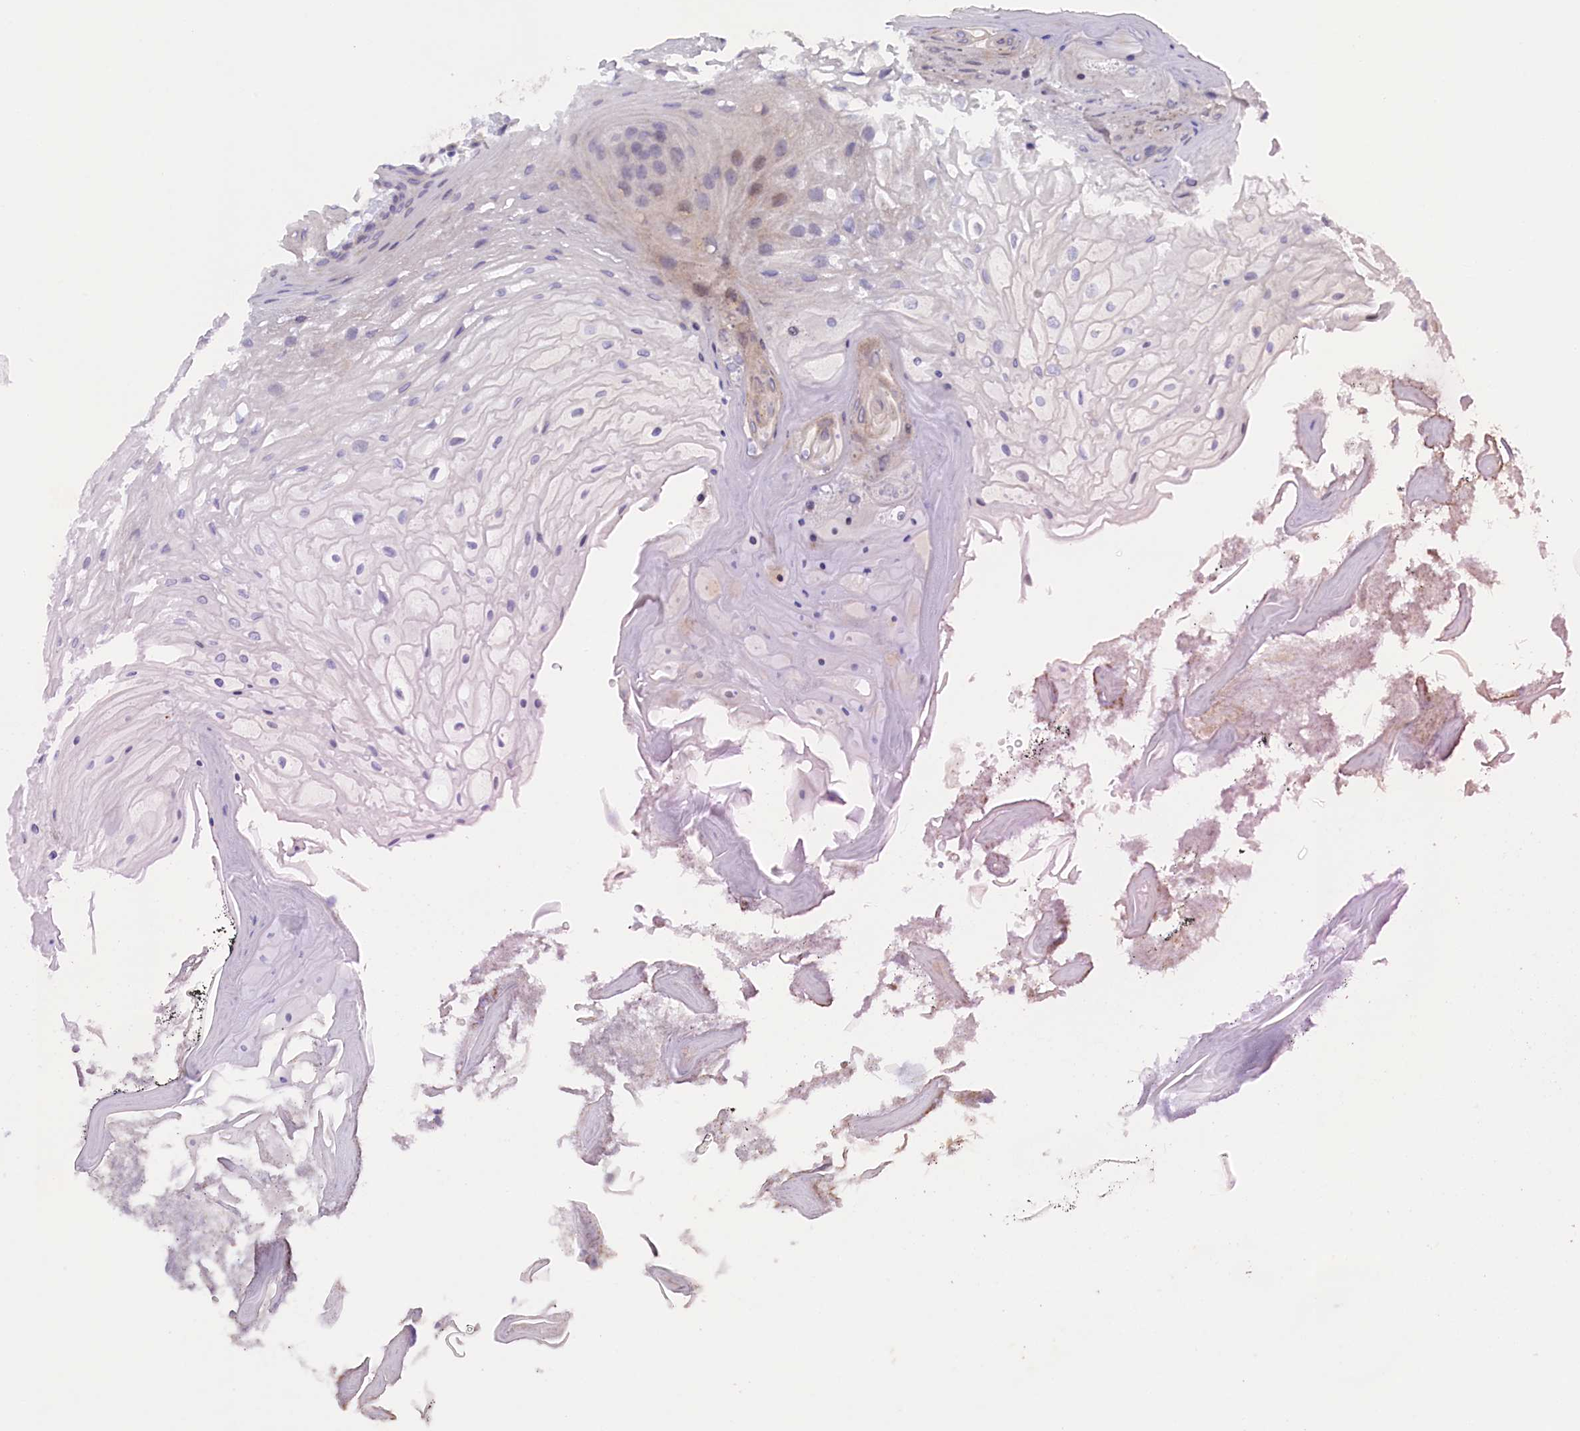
{"staining": {"intensity": "weak", "quantity": "<25%", "location": "cytoplasmic/membranous"}, "tissue": "oral mucosa", "cell_type": "Squamous epithelial cells", "image_type": "normal", "snomed": [{"axis": "morphology", "description": "Normal tissue, NOS"}, {"axis": "topography", "description": "Oral tissue"}], "caption": "The immunohistochemistry photomicrograph has no significant expression in squamous epithelial cells of oral mucosa.", "gene": "HYKK", "patient": {"sex": "female", "age": 80}}